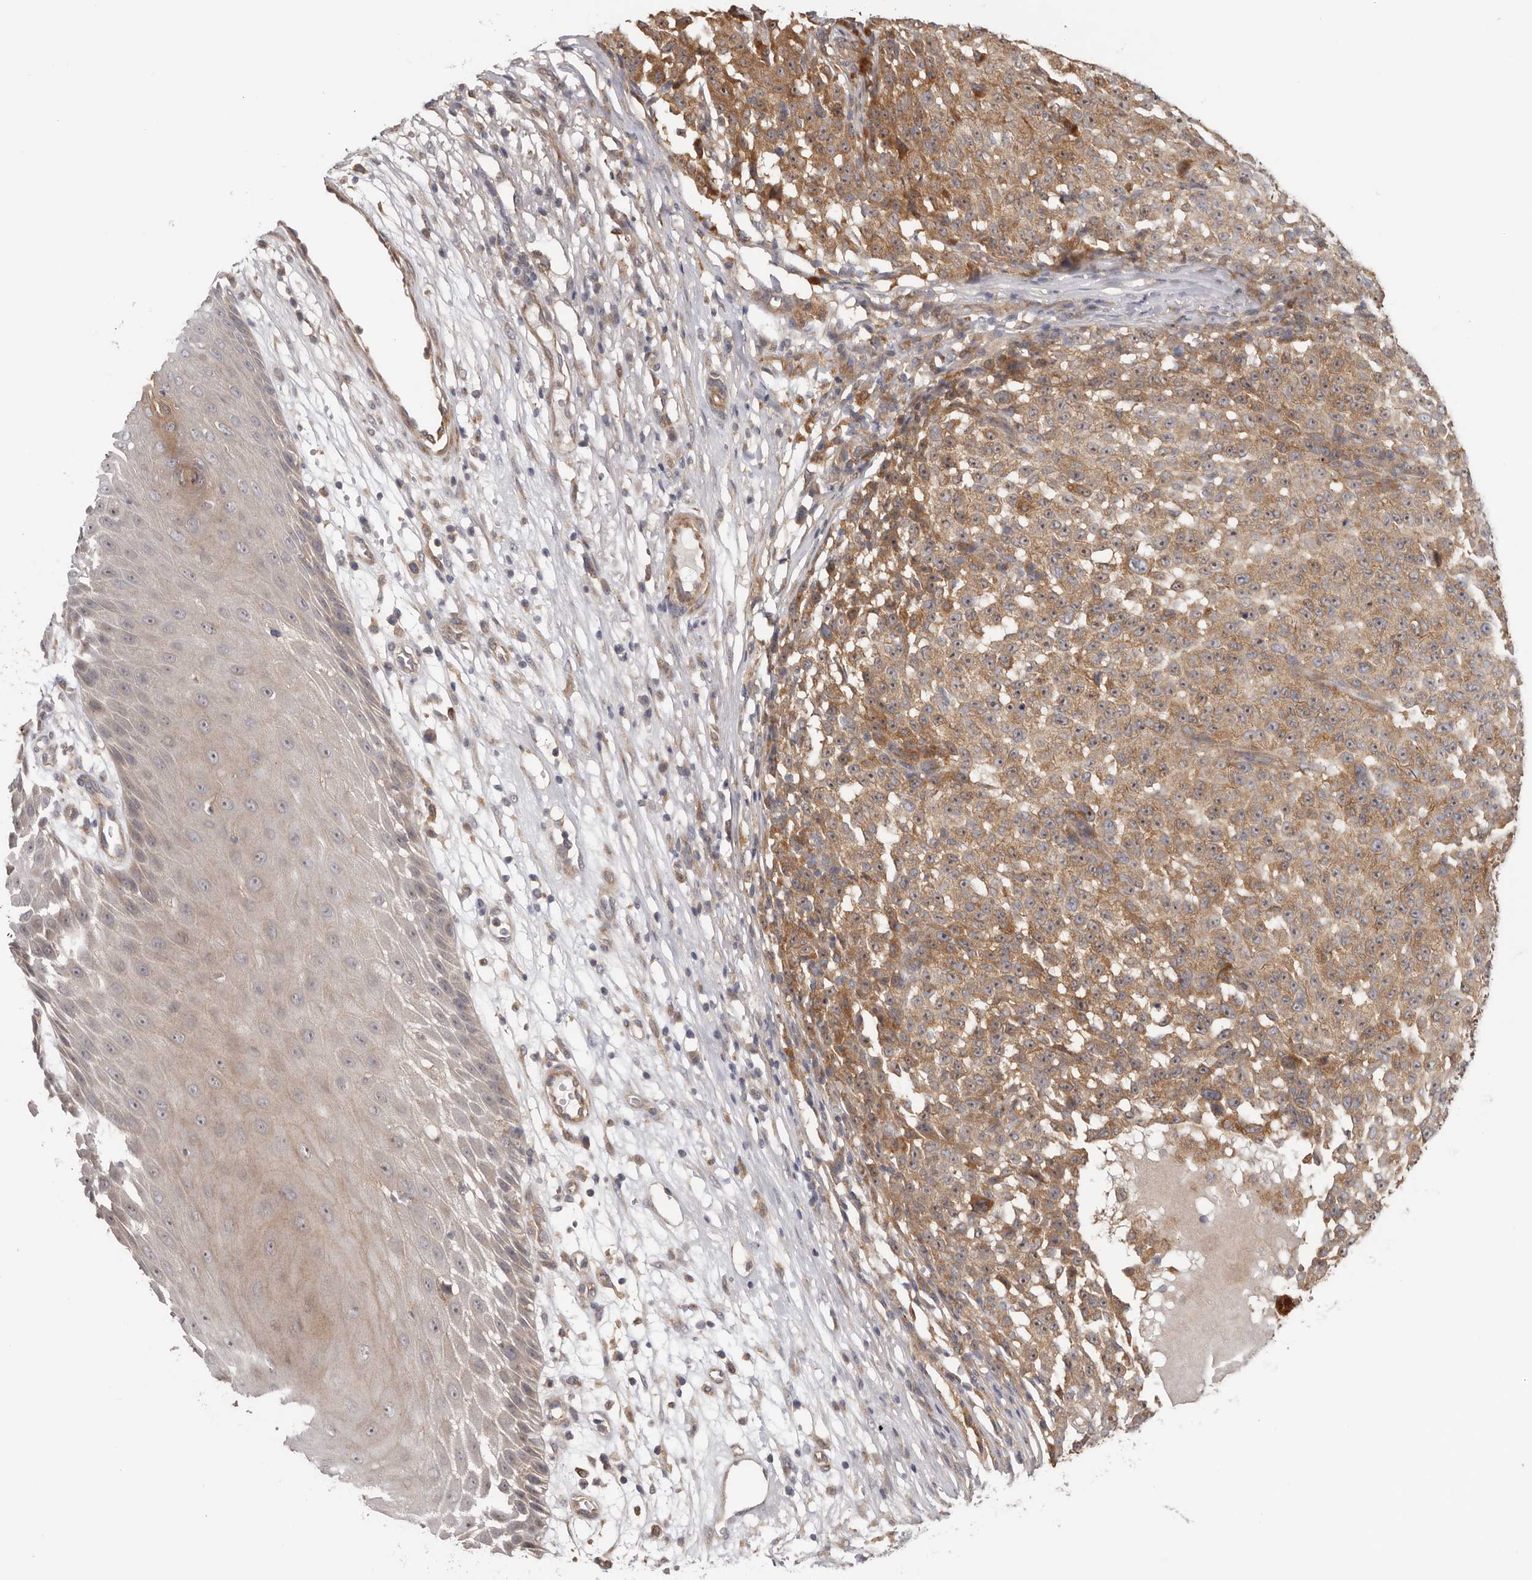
{"staining": {"intensity": "moderate", "quantity": ">75%", "location": "cytoplasmic/membranous,nuclear"}, "tissue": "melanoma", "cell_type": "Tumor cells", "image_type": "cancer", "snomed": [{"axis": "morphology", "description": "Malignant melanoma, NOS"}, {"axis": "topography", "description": "Skin"}], "caption": "Immunohistochemical staining of human malignant melanoma exhibits medium levels of moderate cytoplasmic/membranous and nuclear staining in about >75% of tumor cells.", "gene": "HINT3", "patient": {"sex": "female", "age": 82}}